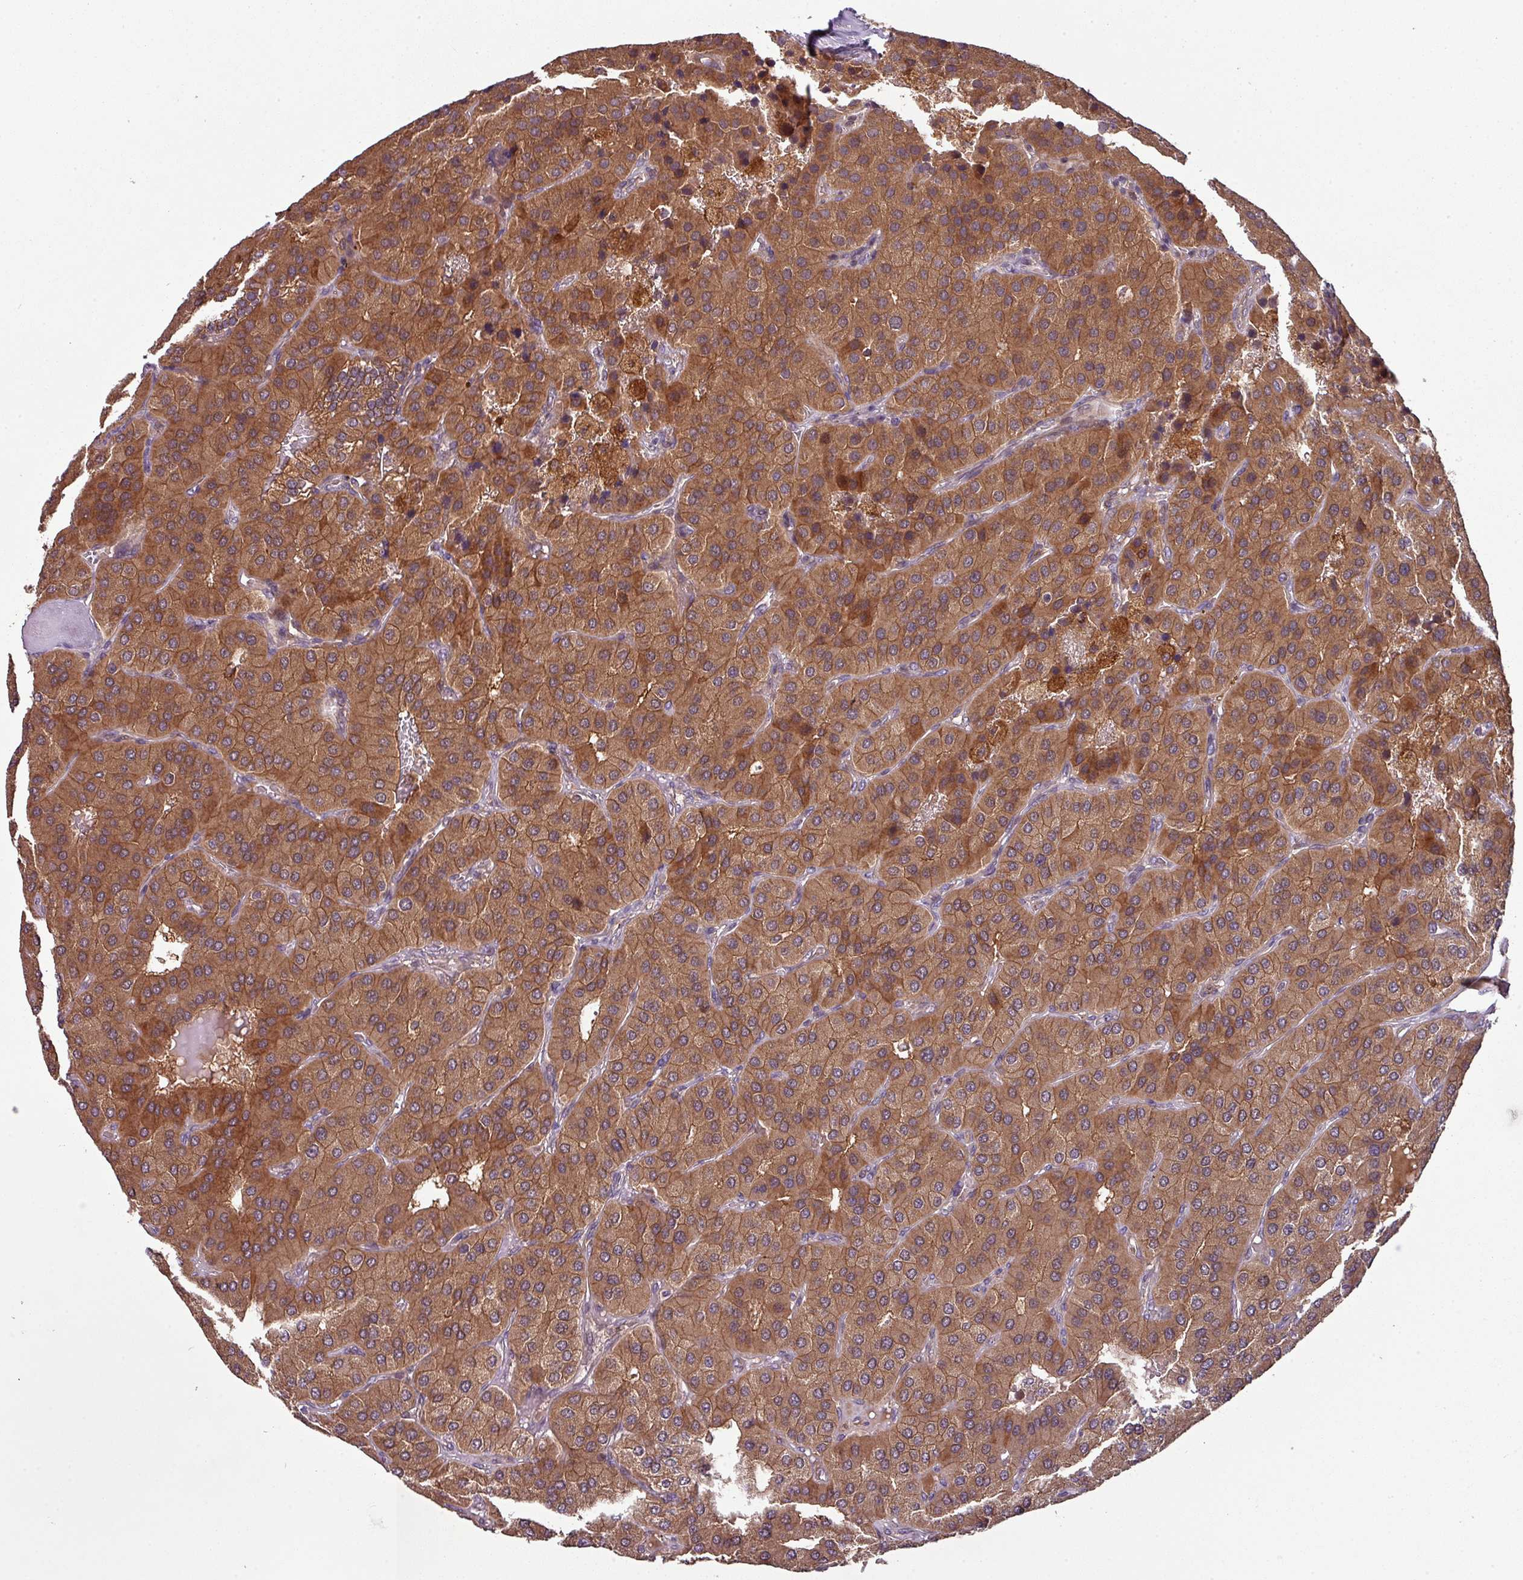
{"staining": {"intensity": "strong", "quantity": ">75%", "location": "cytoplasmic/membranous"}, "tissue": "parathyroid gland", "cell_type": "Glandular cells", "image_type": "normal", "snomed": [{"axis": "morphology", "description": "Normal tissue, NOS"}, {"axis": "morphology", "description": "Adenoma, NOS"}, {"axis": "topography", "description": "Parathyroid gland"}], "caption": "The immunohistochemical stain labels strong cytoplasmic/membranous staining in glandular cells of benign parathyroid gland. (IHC, brightfield microscopy, high magnification).", "gene": "GSKIP", "patient": {"sex": "female", "age": 86}}